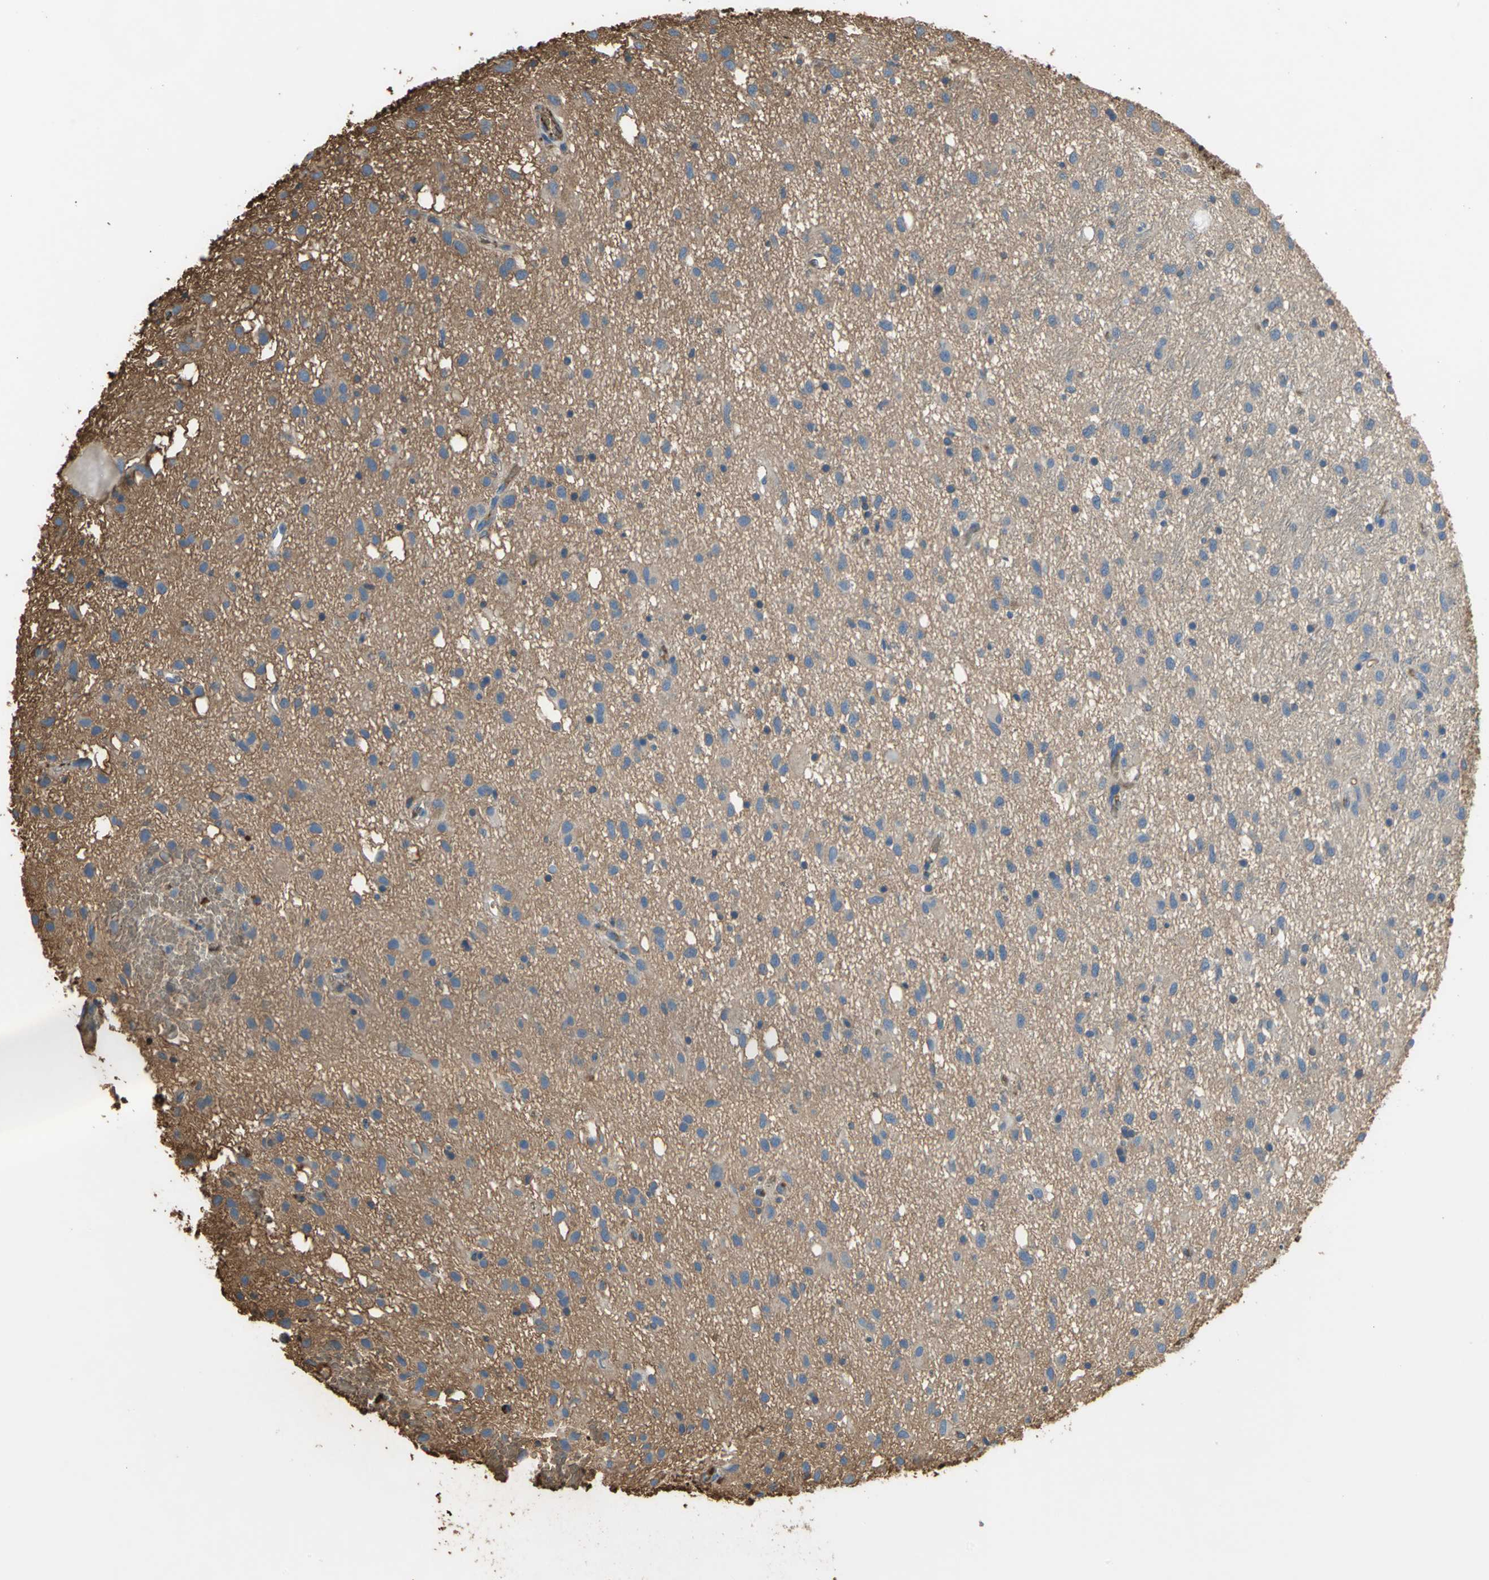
{"staining": {"intensity": "moderate", "quantity": ">75%", "location": "cytoplasmic/membranous"}, "tissue": "glioma", "cell_type": "Tumor cells", "image_type": "cancer", "snomed": [{"axis": "morphology", "description": "Glioma, malignant, Low grade"}, {"axis": "topography", "description": "Brain"}], "caption": "The immunohistochemical stain shows moderate cytoplasmic/membranous staining in tumor cells of glioma tissue.", "gene": "TREM1", "patient": {"sex": "male", "age": 77}}